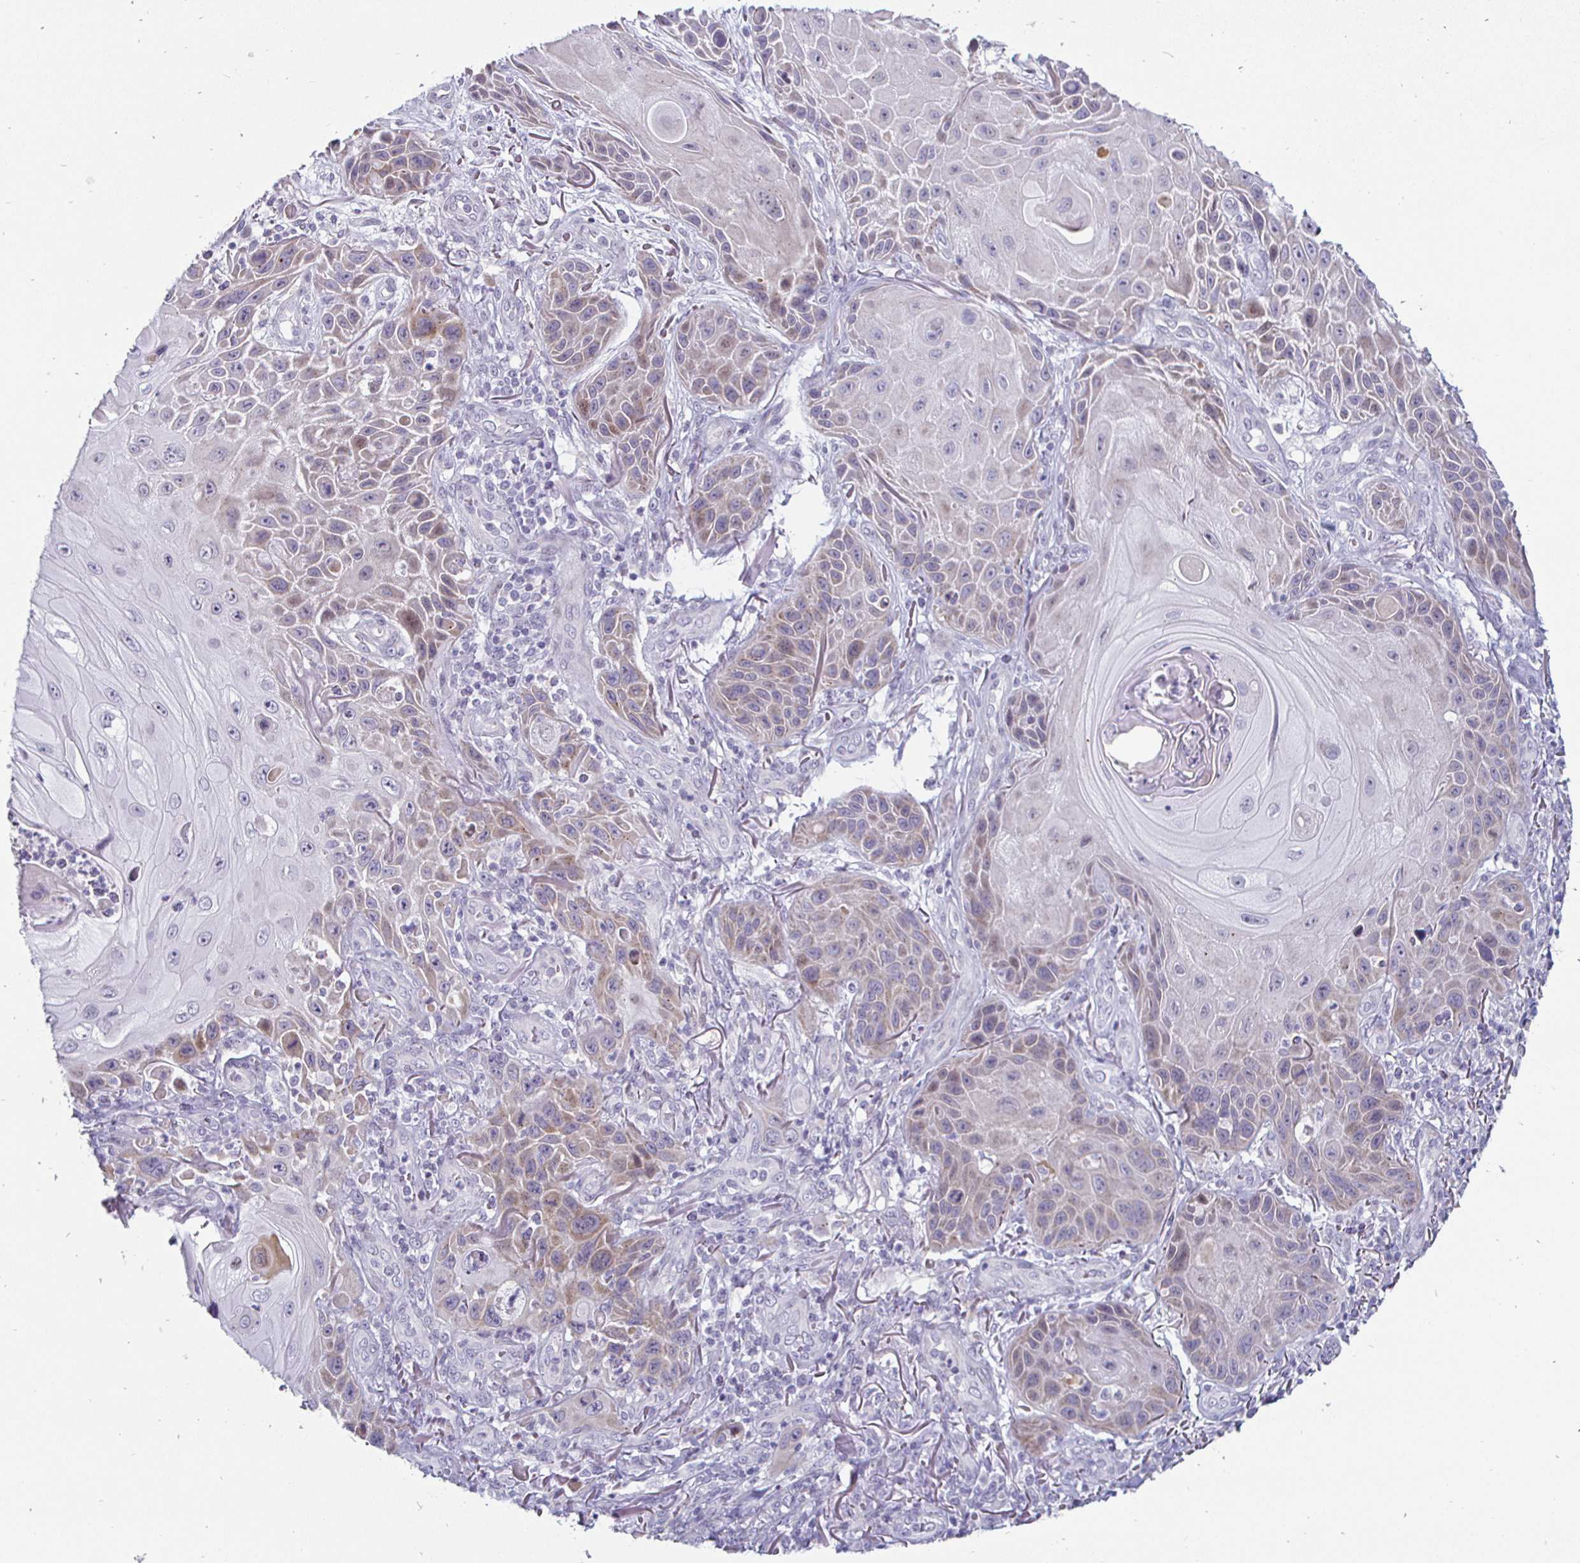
{"staining": {"intensity": "weak", "quantity": "25%-75%", "location": "cytoplasmic/membranous"}, "tissue": "skin cancer", "cell_type": "Tumor cells", "image_type": "cancer", "snomed": [{"axis": "morphology", "description": "Squamous cell carcinoma, NOS"}, {"axis": "topography", "description": "Skin"}], "caption": "Immunohistochemistry of human squamous cell carcinoma (skin) demonstrates low levels of weak cytoplasmic/membranous staining in approximately 25%-75% of tumor cells. (brown staining indicates protein expression, while blue staining denotes nuclei).", "gene": "DMRTB1", "patient": {"sex": "female", "age": 94}}